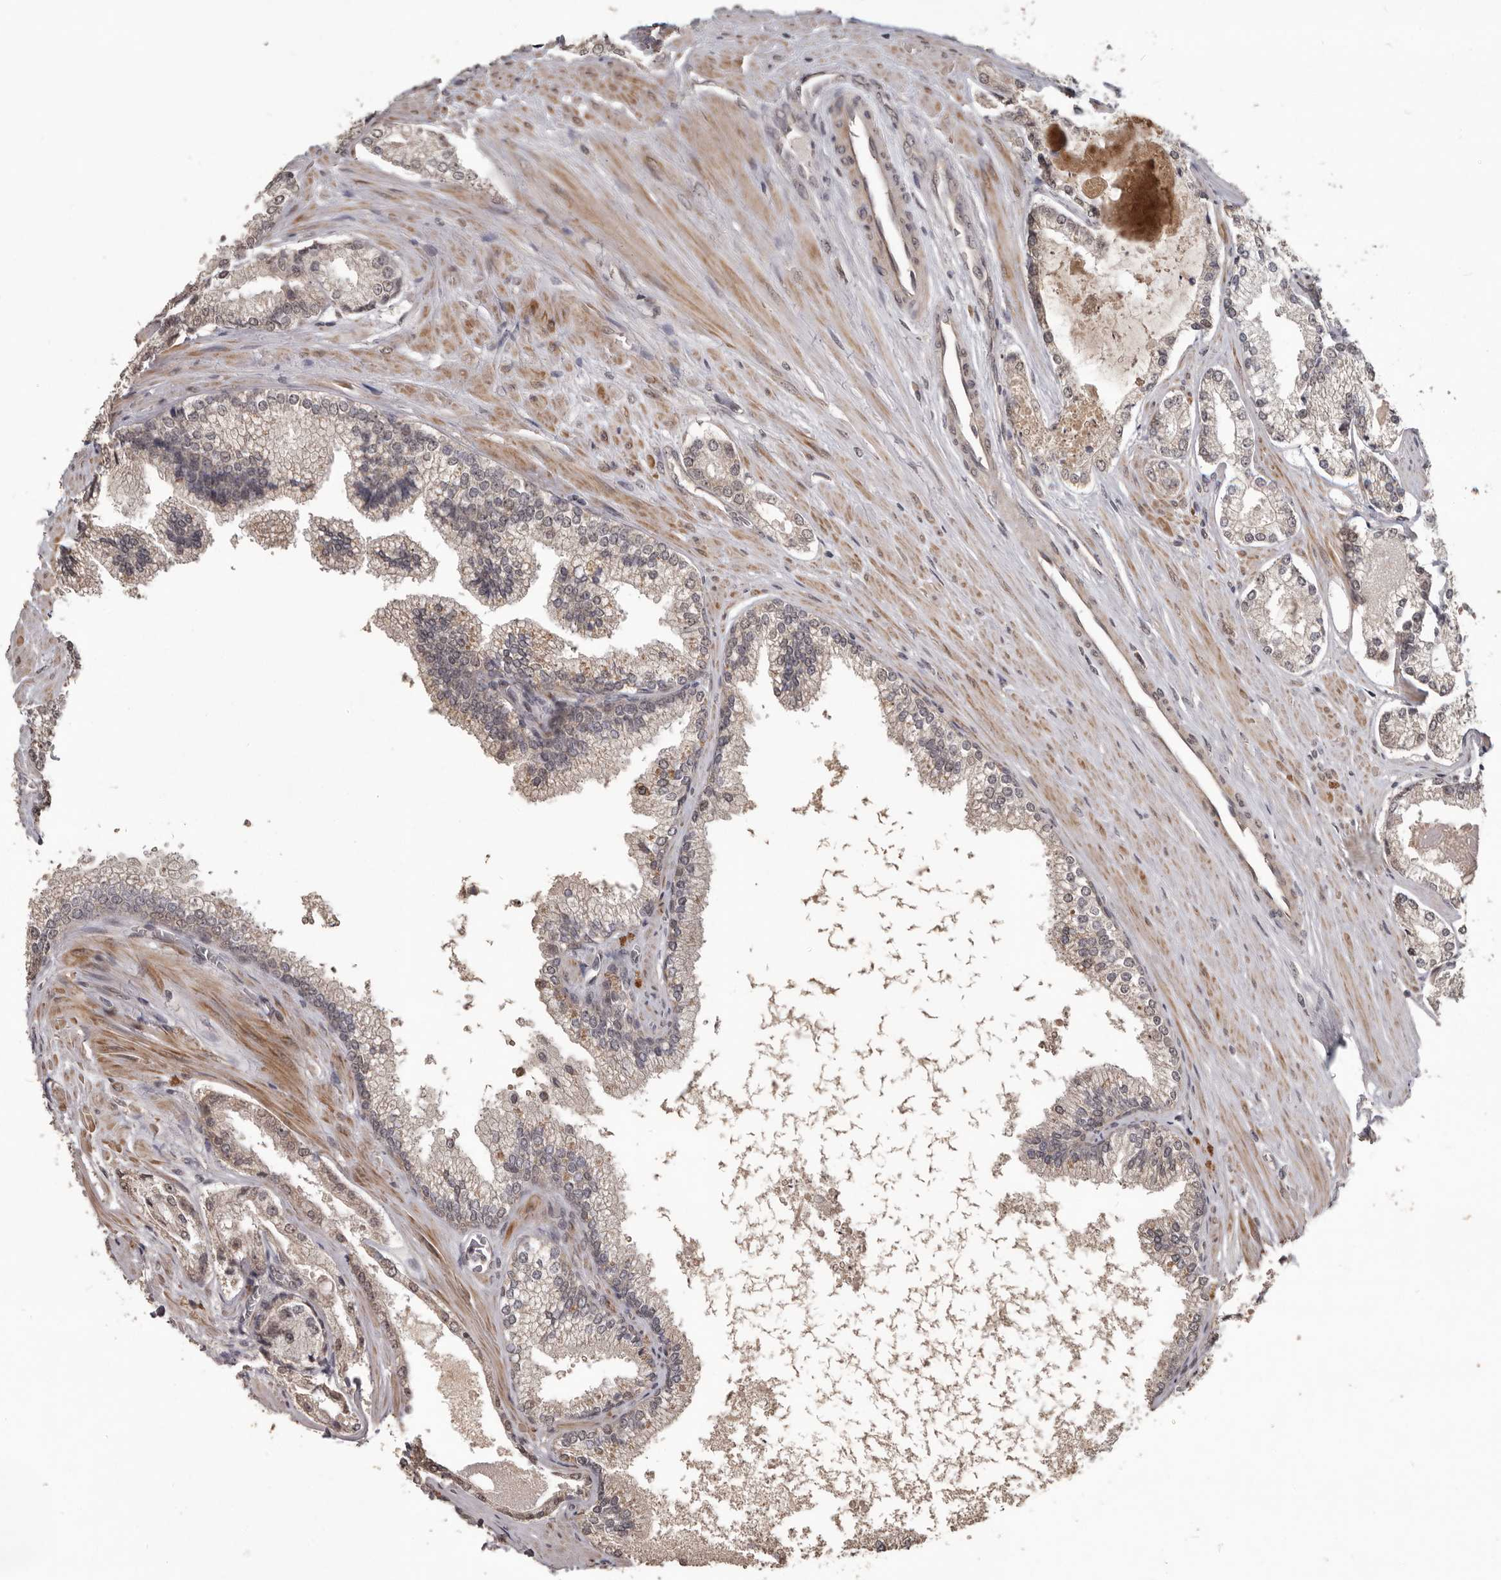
{"staining": {"intensity": "weak", "quantity": "25%-75%", "location": "cytoplasmic/membranous,nuclear"}, "tissue": "prostate cancer", "cell_type": "Tumor cells", "image_type": "cancer", "snomed": [{"axis": "morphology", "description": "Adenocarcinoma, High grade"}, {"axis": "topography", "description": "Prostate"}], "caption": "Immunohistochemical staining of prostate high-grade adenocarcinoma displays low levels of weak cytoplasmic/membranous and nuclear expression in about 25%-75% of tumor cells.", "gene": "ZFP14", "patient": {"sex": "male", "age": 73}}